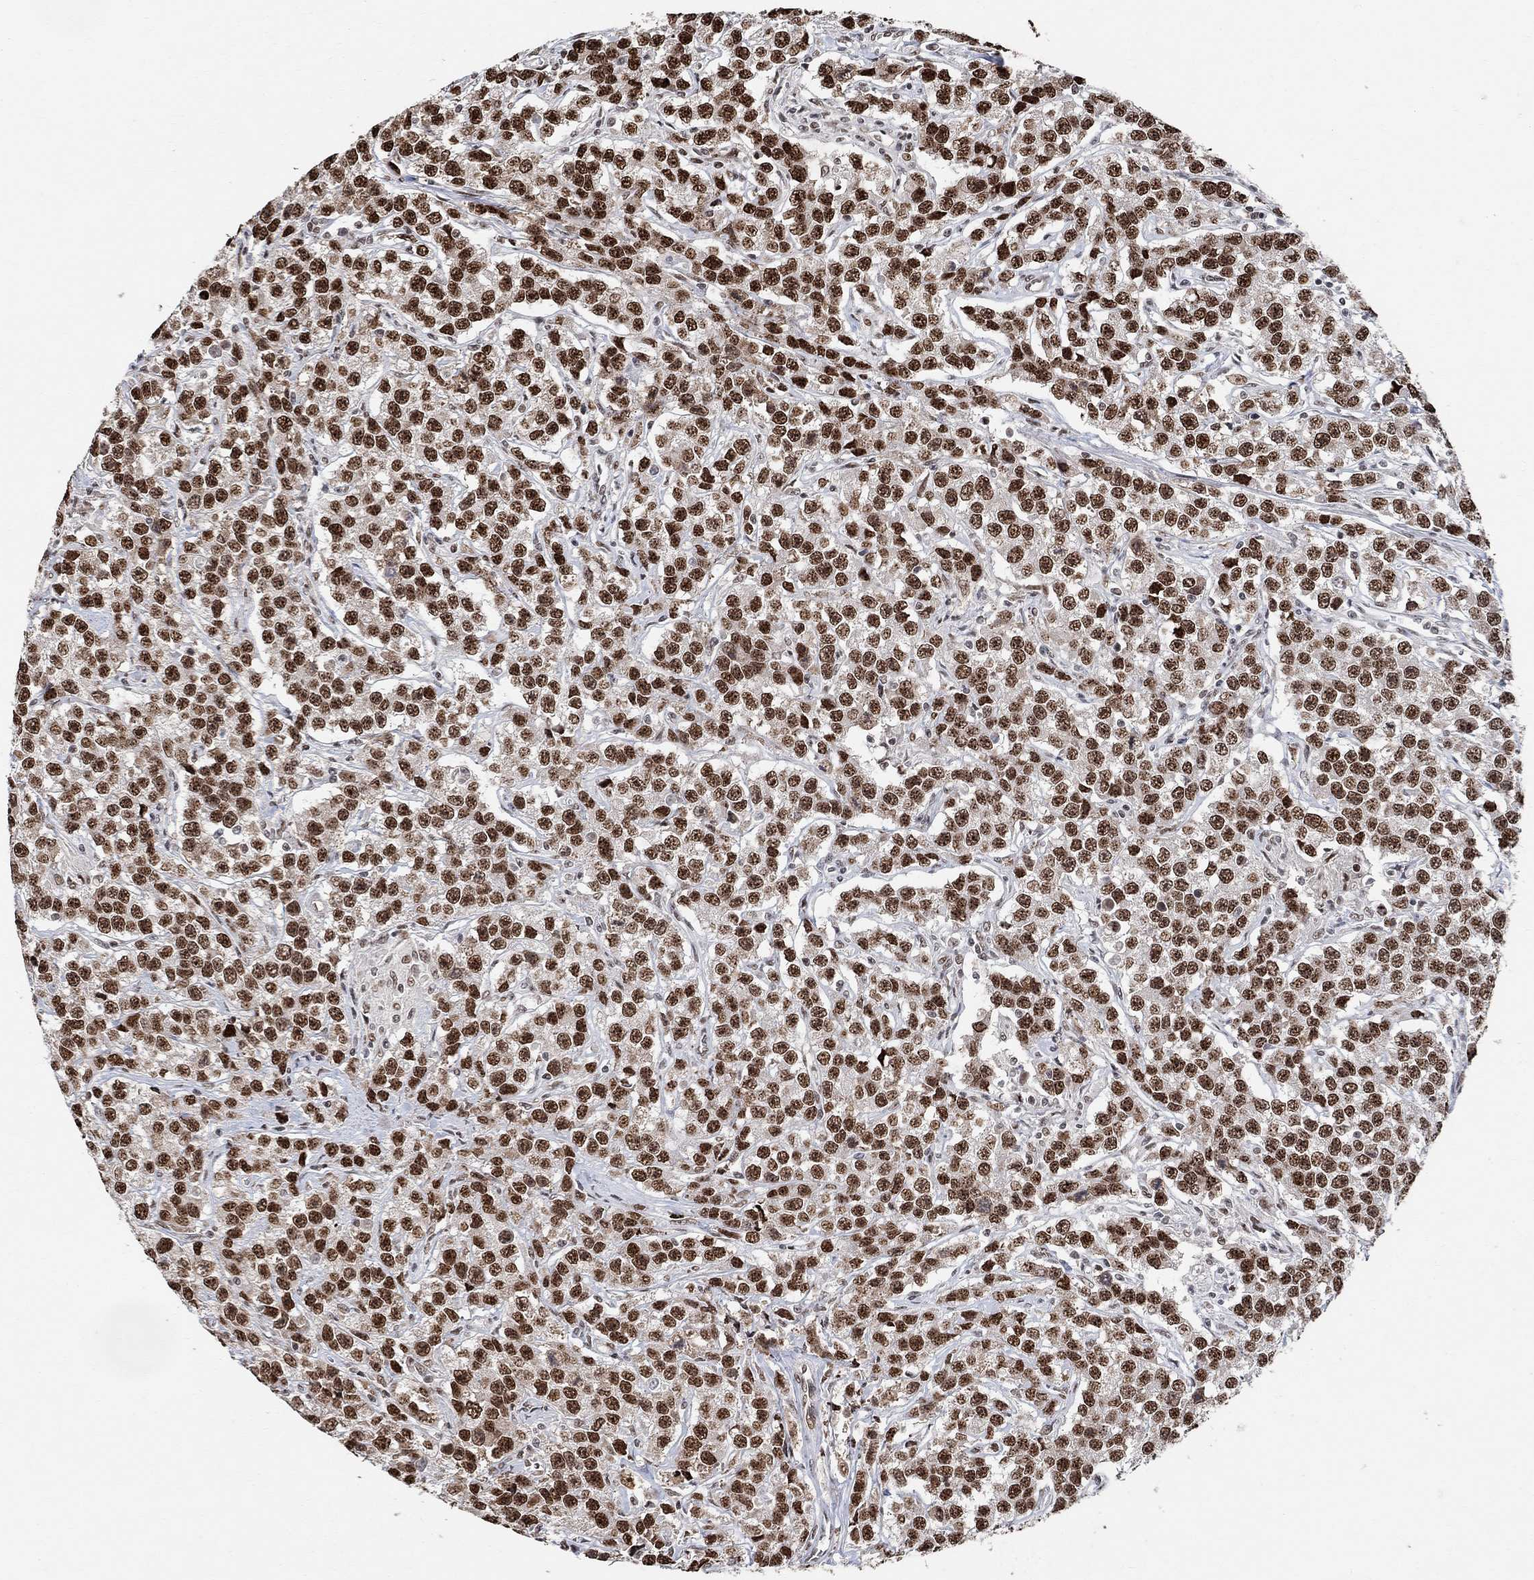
{"staining": {"intensity": "strong", "quantity": ">75%", "location": "nuclear"}, "tissue": "testis cancer", "cell_type": "Tumor cells", "image_type": "cancer", "snomed": [{"axis": "morphology", "description": "Seminoma, NOS"}, {"axis": "topography", "description": "Testis"}], "caption": "Immunohistochemistry of testis seminoma demonstrates high levels of strong nuclear positivity in approximately >75% of tumor cells.", "gene": "E4F1", "patient": {"sex": "male", "age": 59}}